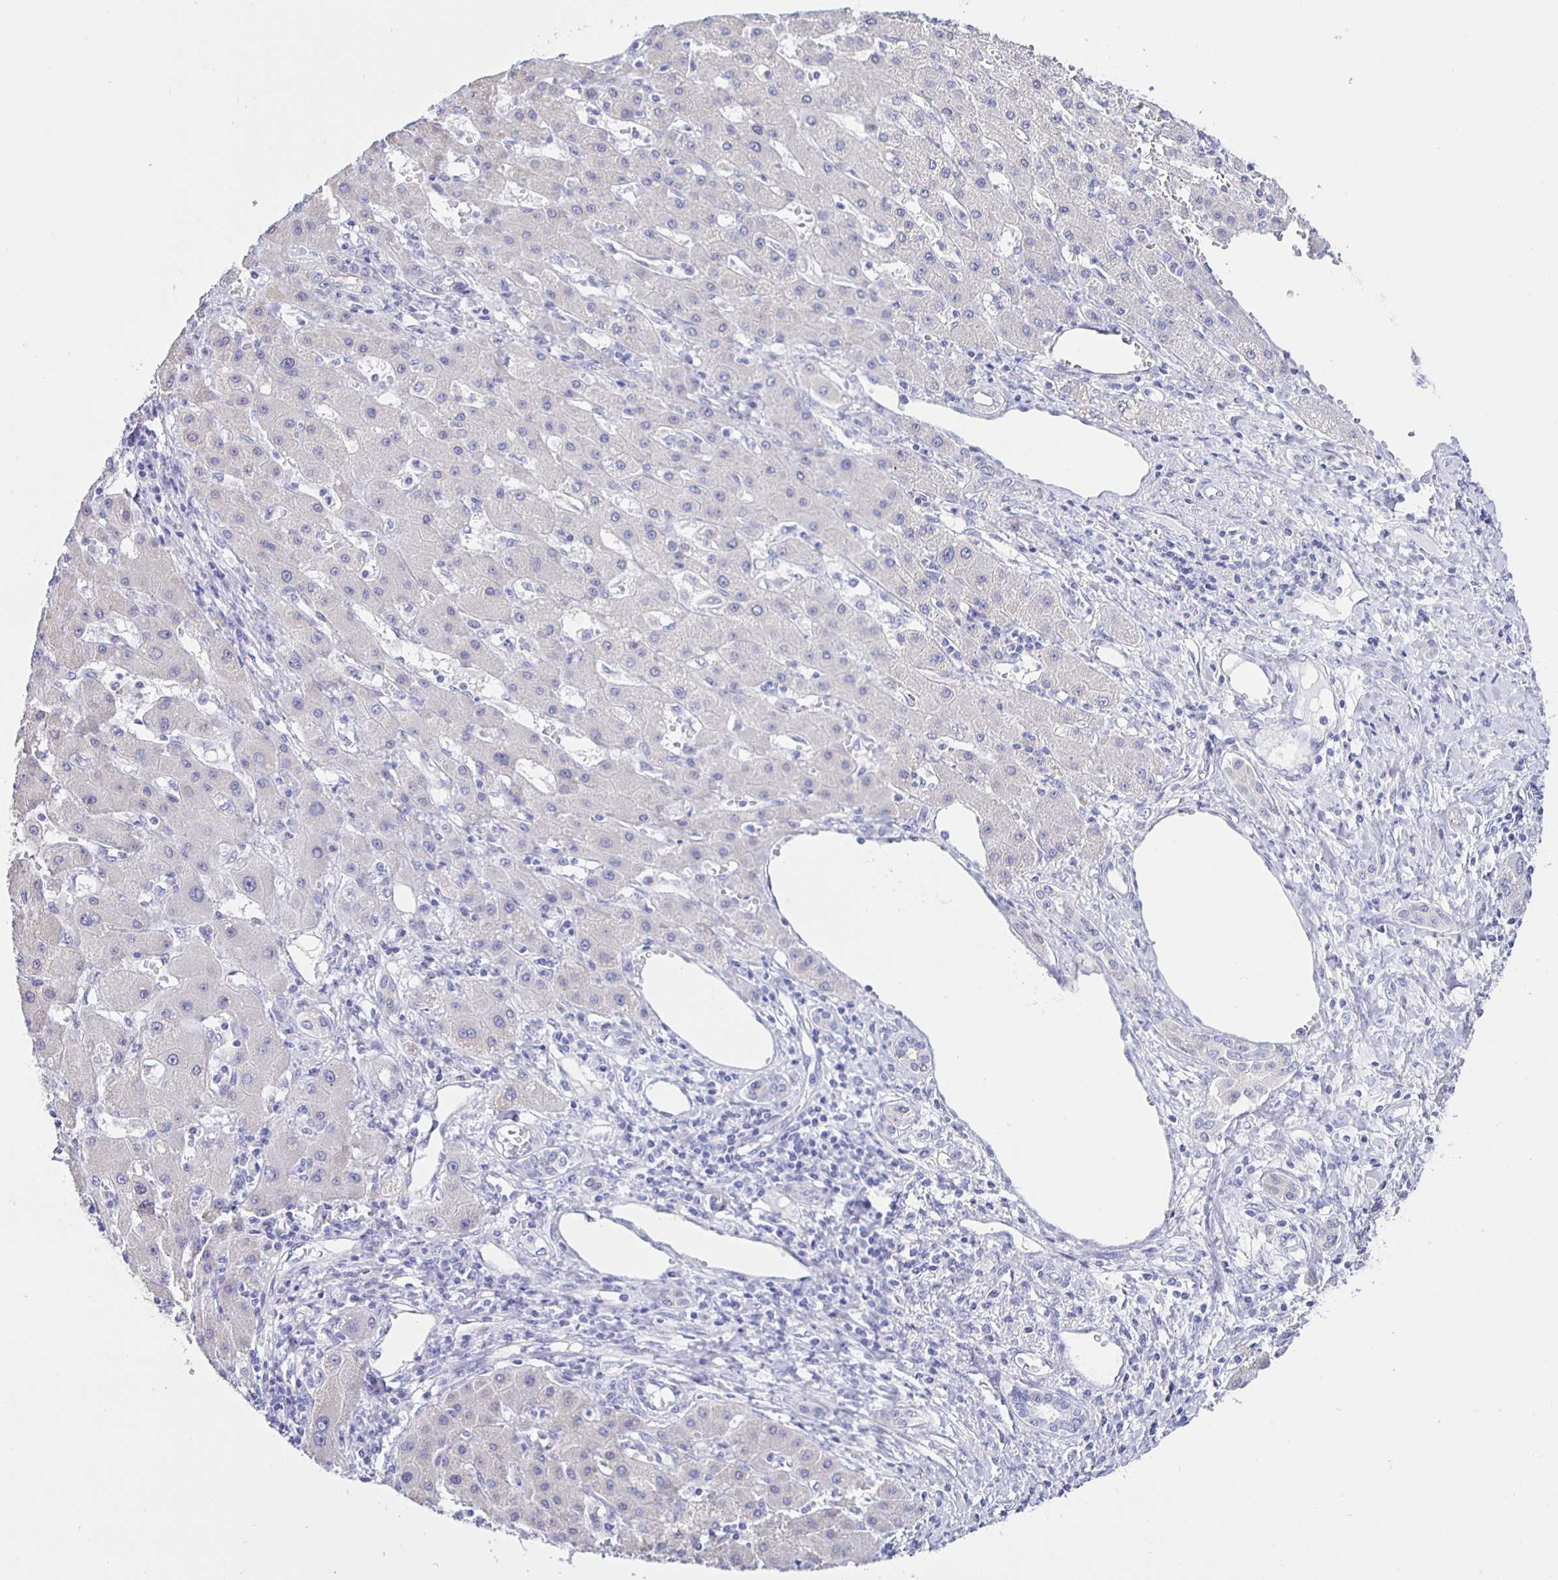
{"staining": {"intensity": "negative", "quantity": "none", "location": "none"}, "tissue": "liver cancer", "cell_type": "Tumor cells", "image_type": "cancer", "snomed": [{"axis": "morphology", "description": "Cholangiocarcinoma"}, {"axis": "topography", "description": "Liver"}], "caption": "IHC histopathology image of neoplastic tissue: liver cancer (cholangiocarcinoma) stained with DAB demonstrates no significant protein staining in tumor cells.", "gene": "HSPA4L", "patient": {"sex": "male", "age": 59}}